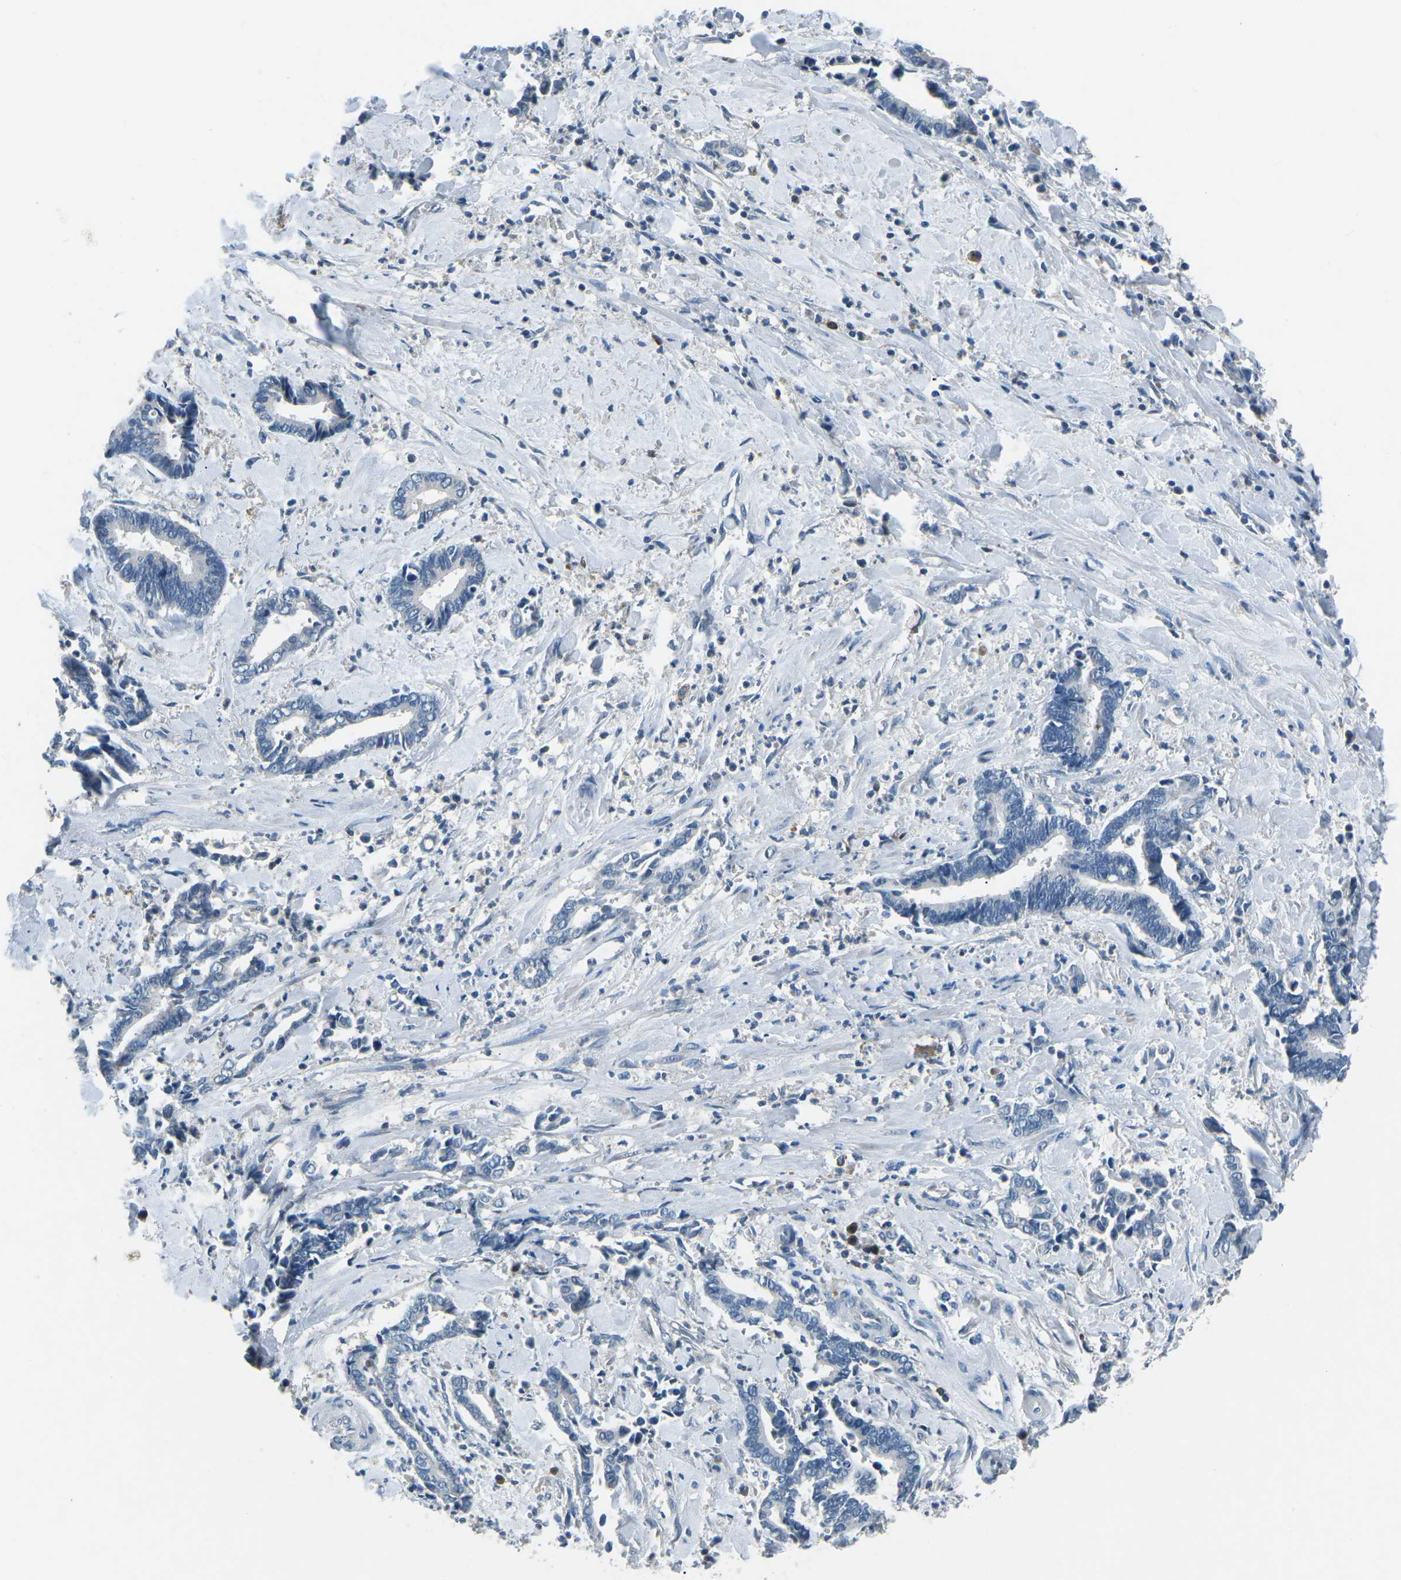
{"staining": {"intensity": "negative", "quantity": "none", "location": "none"}, "tissue": "cervical cancer", "cell_type": "Tumor cells", "image_type": "cancer", "snomed": [{"axis": "morphology", "description": "Adenocarcinoma, NOS"}, {"axis": "topography", "description": "Cervix"}], "caption": "Immunohistochemical staining of human cervical adenocarcinoma demonstrates no significant staining in tumor cells.", "gene": "CD1D", "patient": {"sex": "female", "age": 44}}